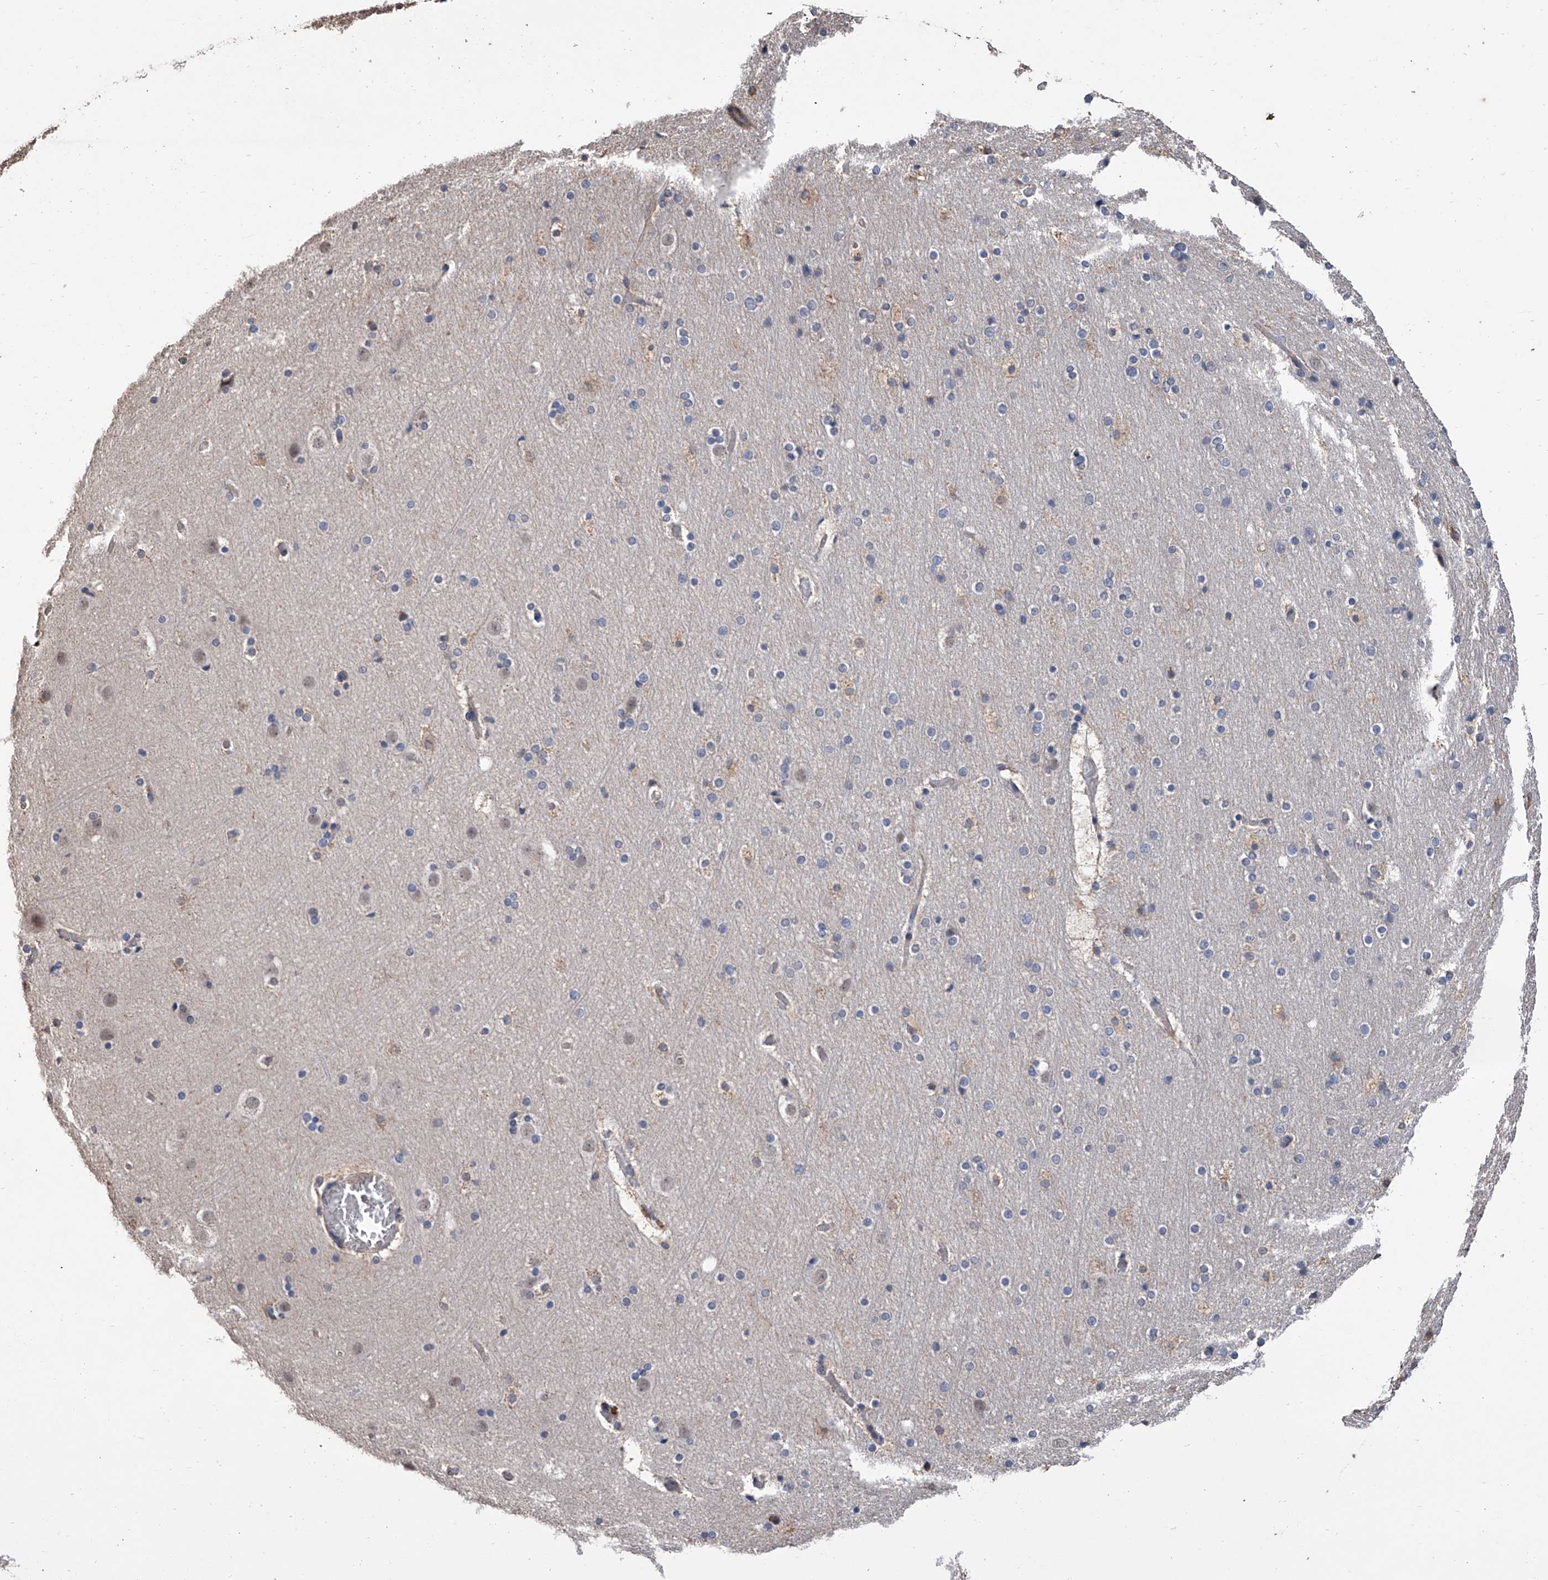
{"staining": {"intensity": "negative", "quantity": "none", "location": "none"}, "tissue": "cerebral cortex", "cell_type": "Endothelial cells", "image_type": "normal", "snomed": [{"axis": "morphology", "description": "Normal tissue, NOS"}, {"axis": "topography", "description": "Cerebral cortex"}], "caption": "The photomicrograph exhibits no significant positivity in endothelial cells of cerebral cortex. (Immunohistochemistry, brightfield microscopy, high magnification).", "gene": "GPT", "patient": {"sex": "male", "age": 57}}